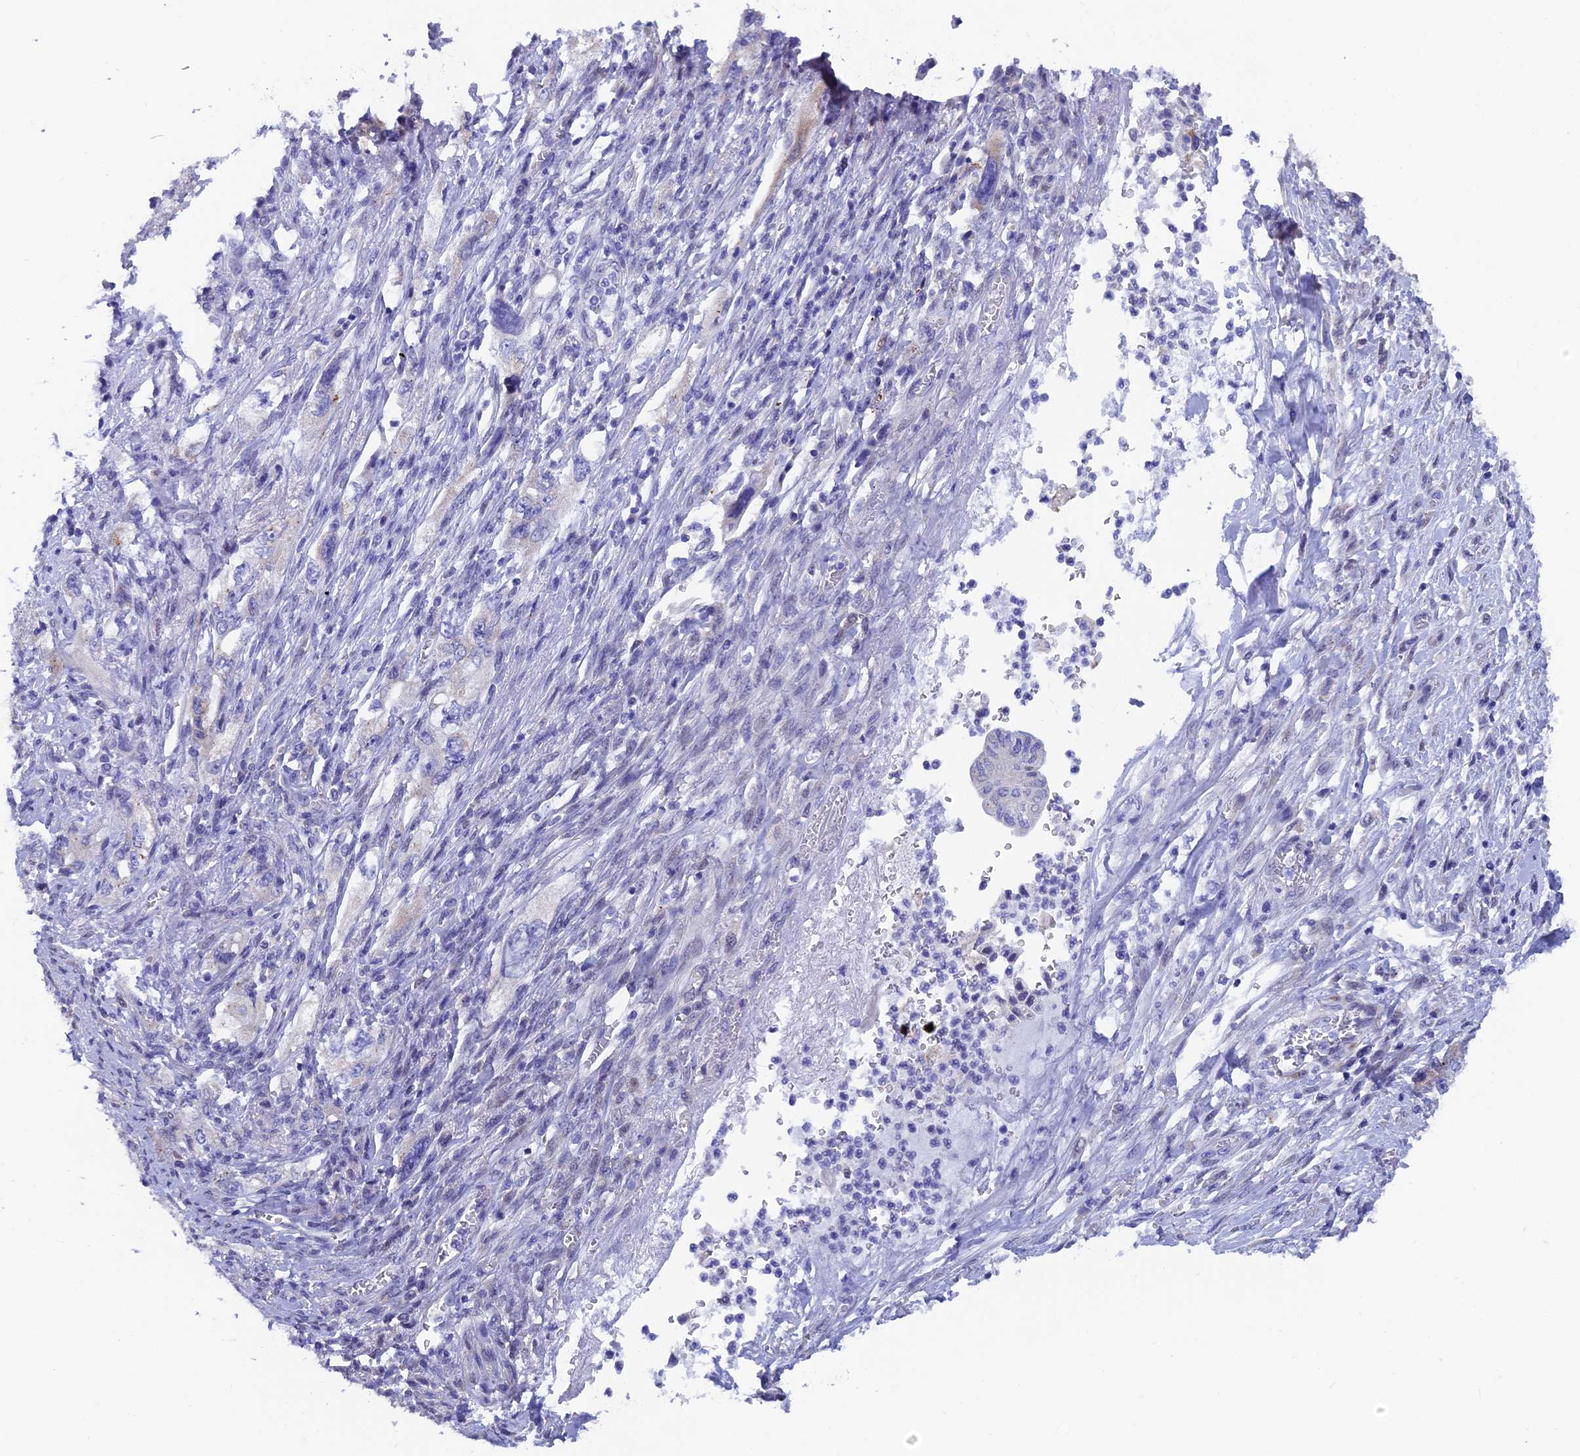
{"staining": {"intensity": "negative", "quantity": "none", "location": "none"}, "tissue": "pancreatic cancer", "cell_type": "Tumor cells", "image_type": "cancer", "snomed": [{"axis": "morphology", "description": "Adenocarcinoma, NOS"}, {"axis": "topography", "description": "Pancreas"}], "caption": "DAB (3,3'-diaminobenzidine) immunohistochemical staining of human pancreatic adenocarcinoma displays no significant positivity in tumor cells. (DAB immunohistochemistry, high magnification).", "gene": "AK4", "patient": {"sex": "female", "age": 73}}